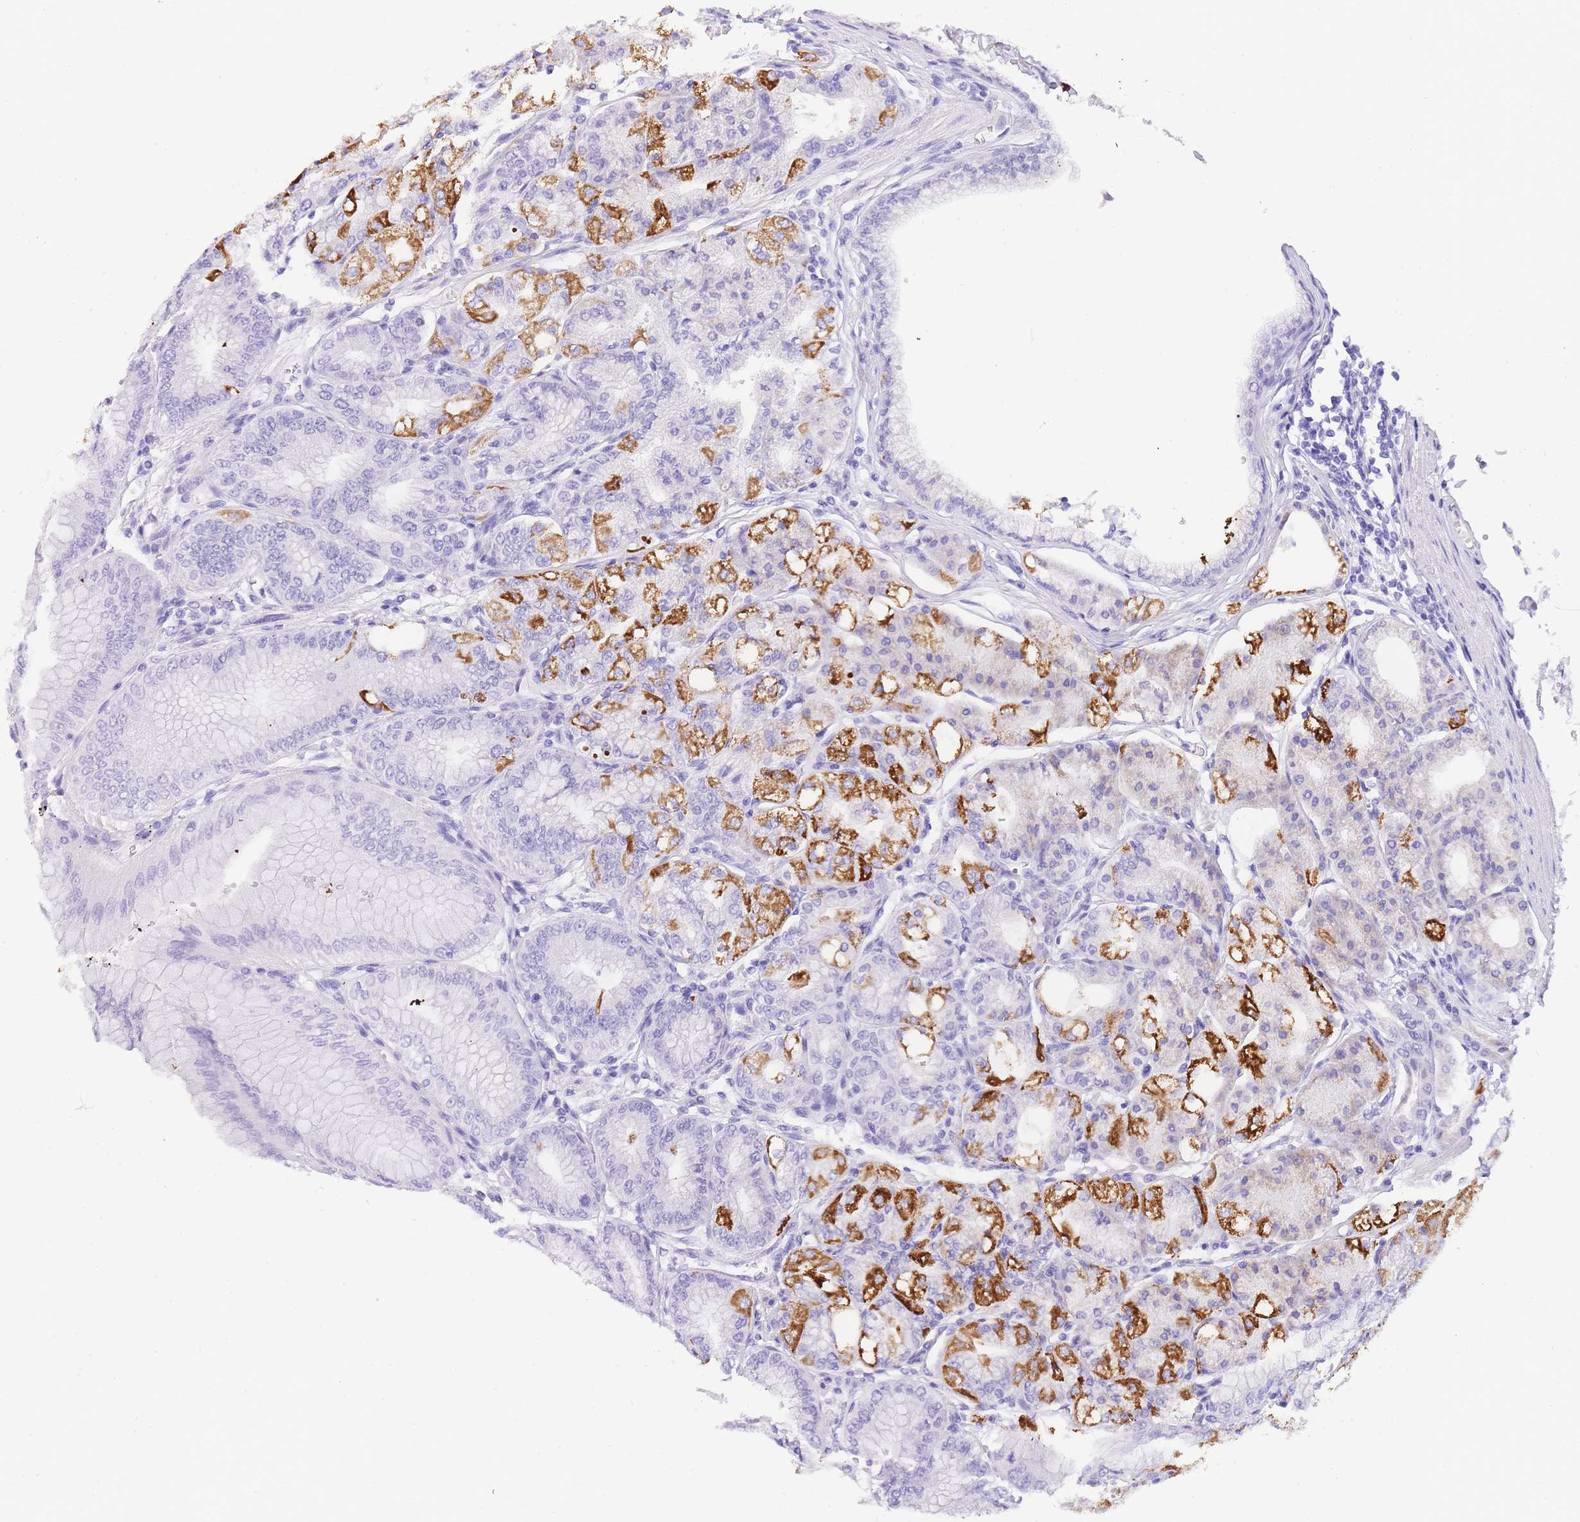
{"staining": {"intensity": "strong", "quantity": "25%-75%", "location": "cytoplasmic/membranous"}, "tissue": "stomach", "cell_type": "Glandular cells", "image_type": "normal", "snomed": [{"axis": "morphology", "description": "Normal tissue, NOS"}, {"axis": "topography", "description": "Stomach, lower"}], "caption": "A high-resolution photomicrograph shows immunohistochemistry staining of normal stomach, which displays strong cytoplasmic/membranous expression in approximately 25%-75% of glandular cells.", "gene": "NKD2", "patient": {"sex": "male", "age": 71}}